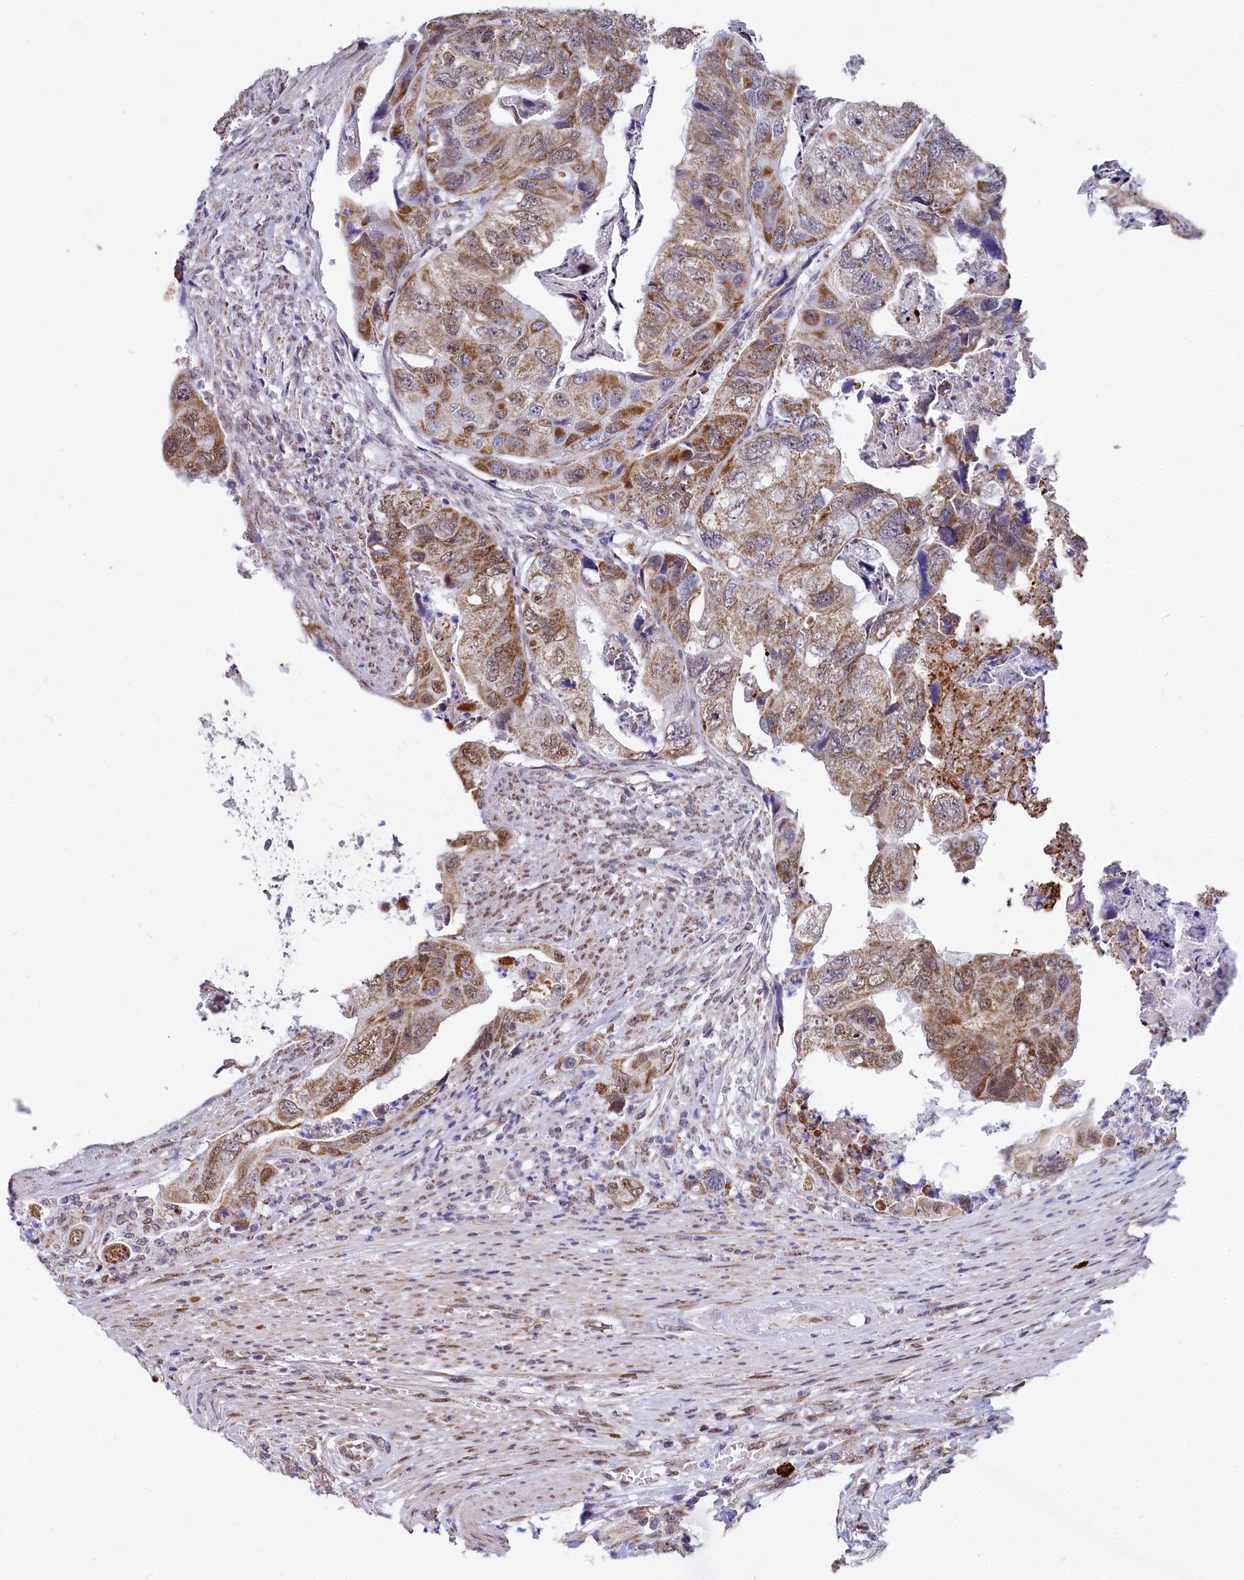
{"staining": {"intensity": "moderate", "quantity": ">75%", "location": "cytoplasmic/membranous,nuclear"}, "tissue": "colorectal cancer", "cell_type": "Tumor cells", "image_type": "cancer", "snomed": [{"axis": "morphology", "description": "Adenocarcinoma, NOS"}, {"axis": "topography", "description": "Rectum"}], "caption": "A brown stain shows moderate cytoplasmic/membranous and nuclear expression of a protein in adenocarcinoma (colorectal) tumor cells.", "gene": "MORN3", "patient": {"sex": "male", "age": 63}}